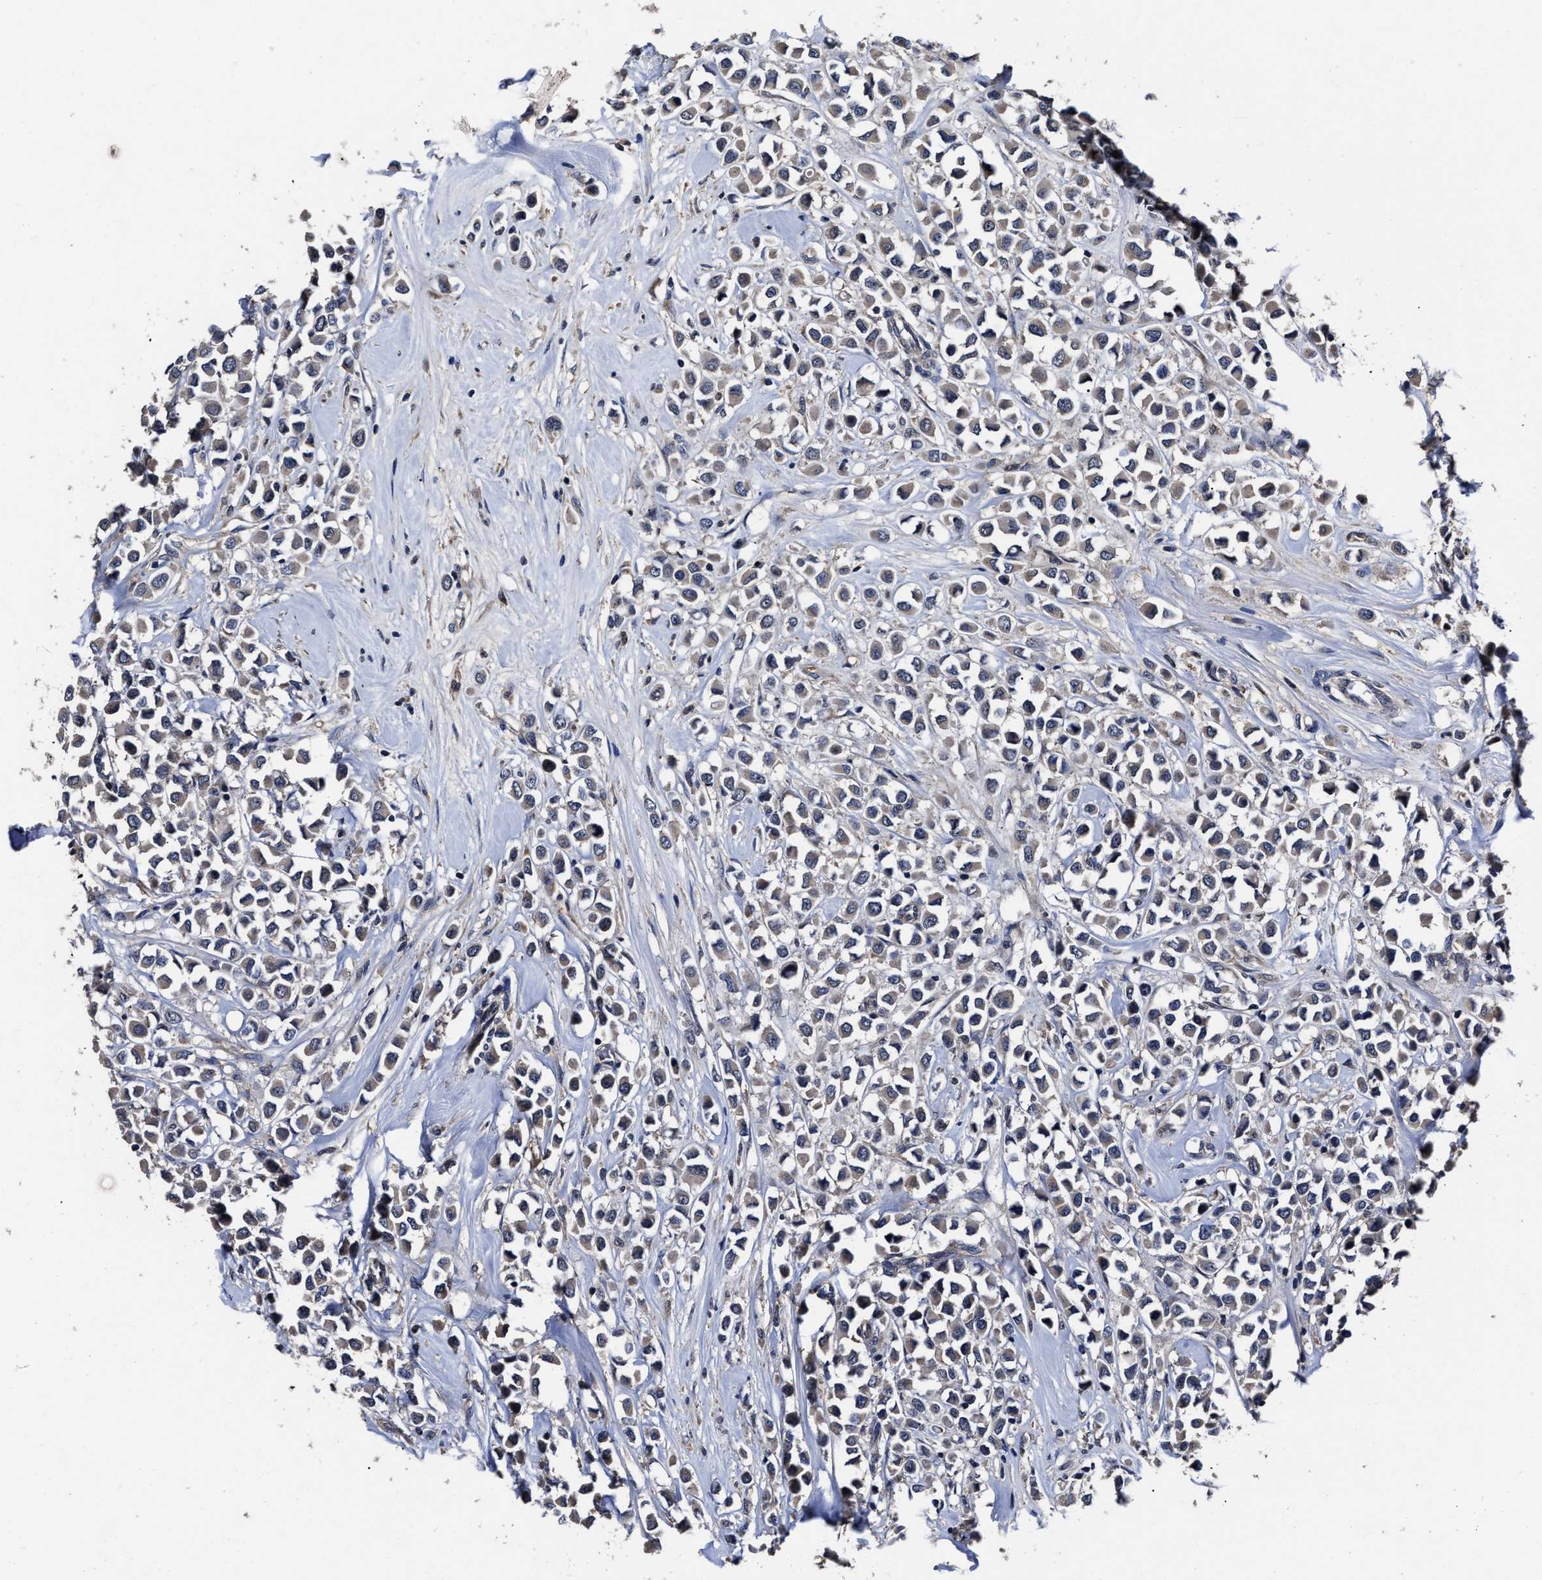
{"staining": {"intensity": "weak", "quantity": "<25%", "location": "cytoplasmic/membranous"}, "tissue": "breast cancer", "cell_type": "Tumor cells", "image_type": "cancer", "snomed": [{"axis": "morphology", "description": "Duct carcinoma"}, {"axis": "topography", "description": "Breast"}], "caption": "A photomicrograph of human breast cancer is negative for staining in tumor cells.", "gene": "SOCS5", "patient": {"sex": "female", "age": 61}}